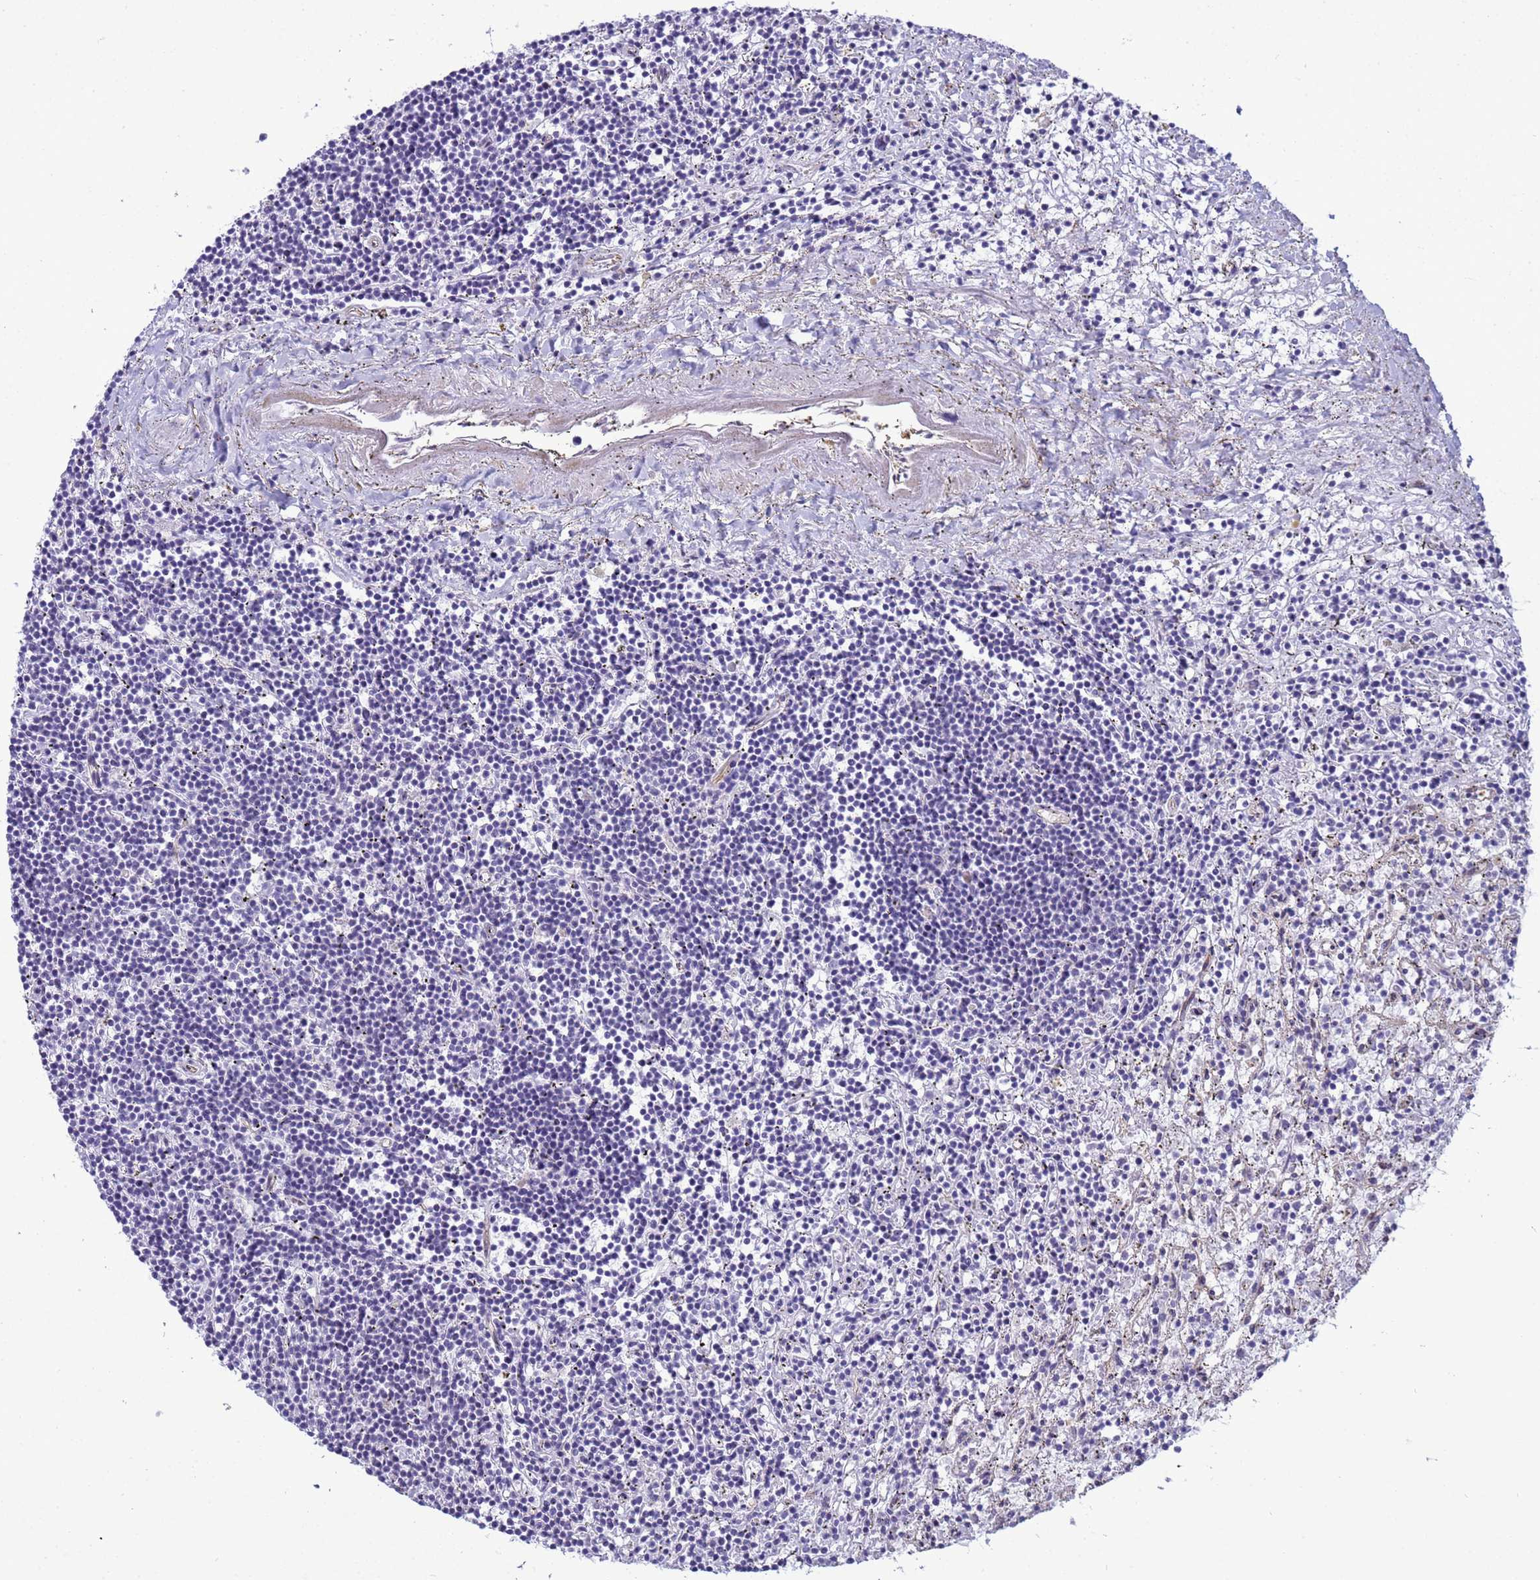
{"staining": {"intensity": "negative", "quantity": "none", "location": "none"}, "tissue": "lymphoma", "cell_type": "Tumor cells", "image_type": "cancer", "snomed": [{"axis": "morphology", "description": "Malignant lymphoma, non-Hodgkin's type, Low grade"}, {"axis": "topography", "description": "Spleen"}], "caption": "IHC micrograph of lymphoma stained for a protein (brown), which exhibits no expression in tumor cells.", "gene": "ITGB4", "patient": {"sex": "male", "age": 76}}